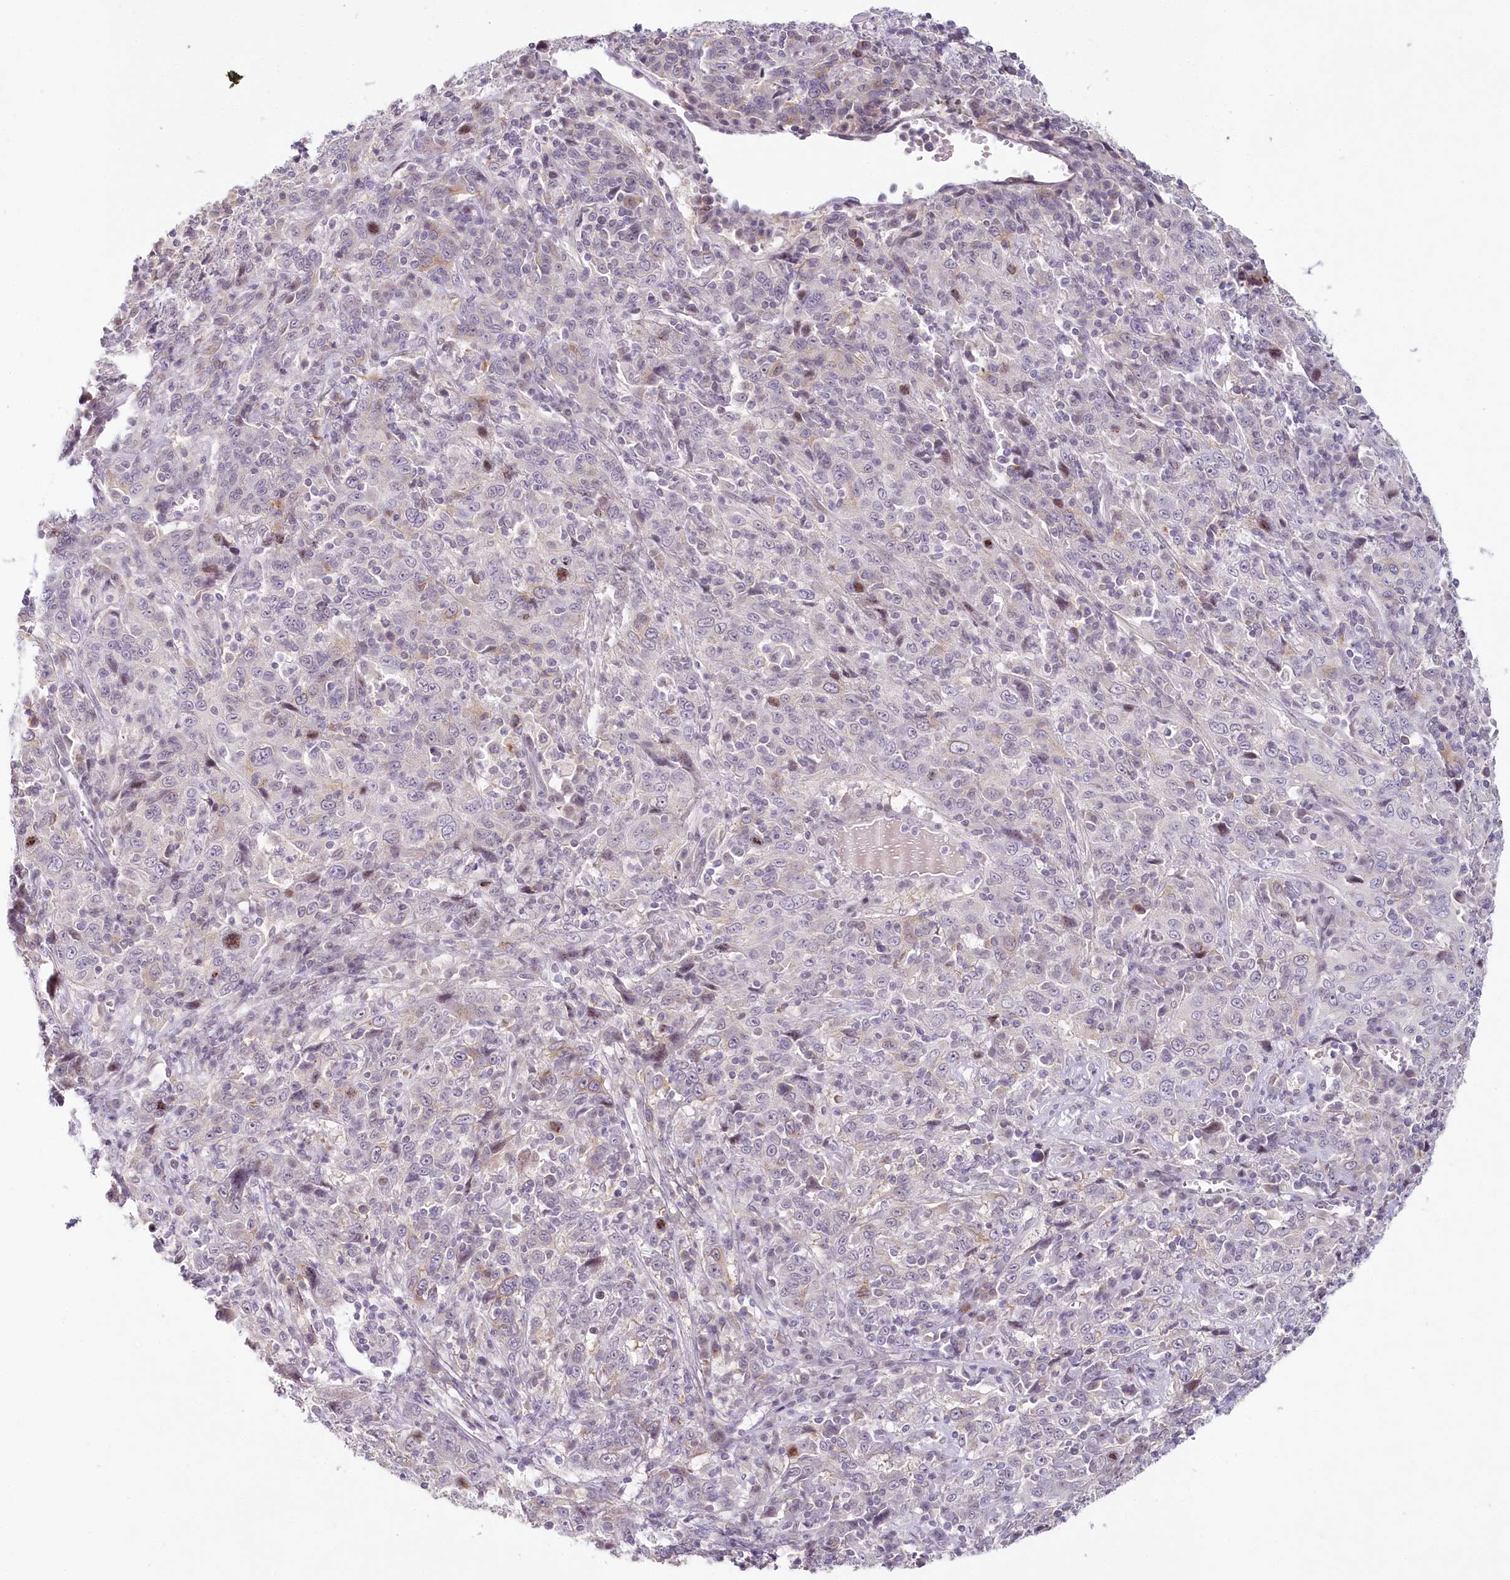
{"staining": {"intensity": "negative", "quantity": "none", "location": "none"}, "tissue": "cervical cancer", "cell_type": "Tumor cells", "image_type": "cancer", "snomed": [{"axis": "morphology", "description": "Squamous cell carcinoma, NOS"}, {"axis": "topography", "description": "Cervix"}], "caption": "DAB (3,3'-diaminobenzidine) immunohistochemical staining of human cervical cancer (squamous cell carcinoma) reveals no significant staining in tumor cells.", "gene": "HPD", "patient": {"sex": "female", "age": 46}}